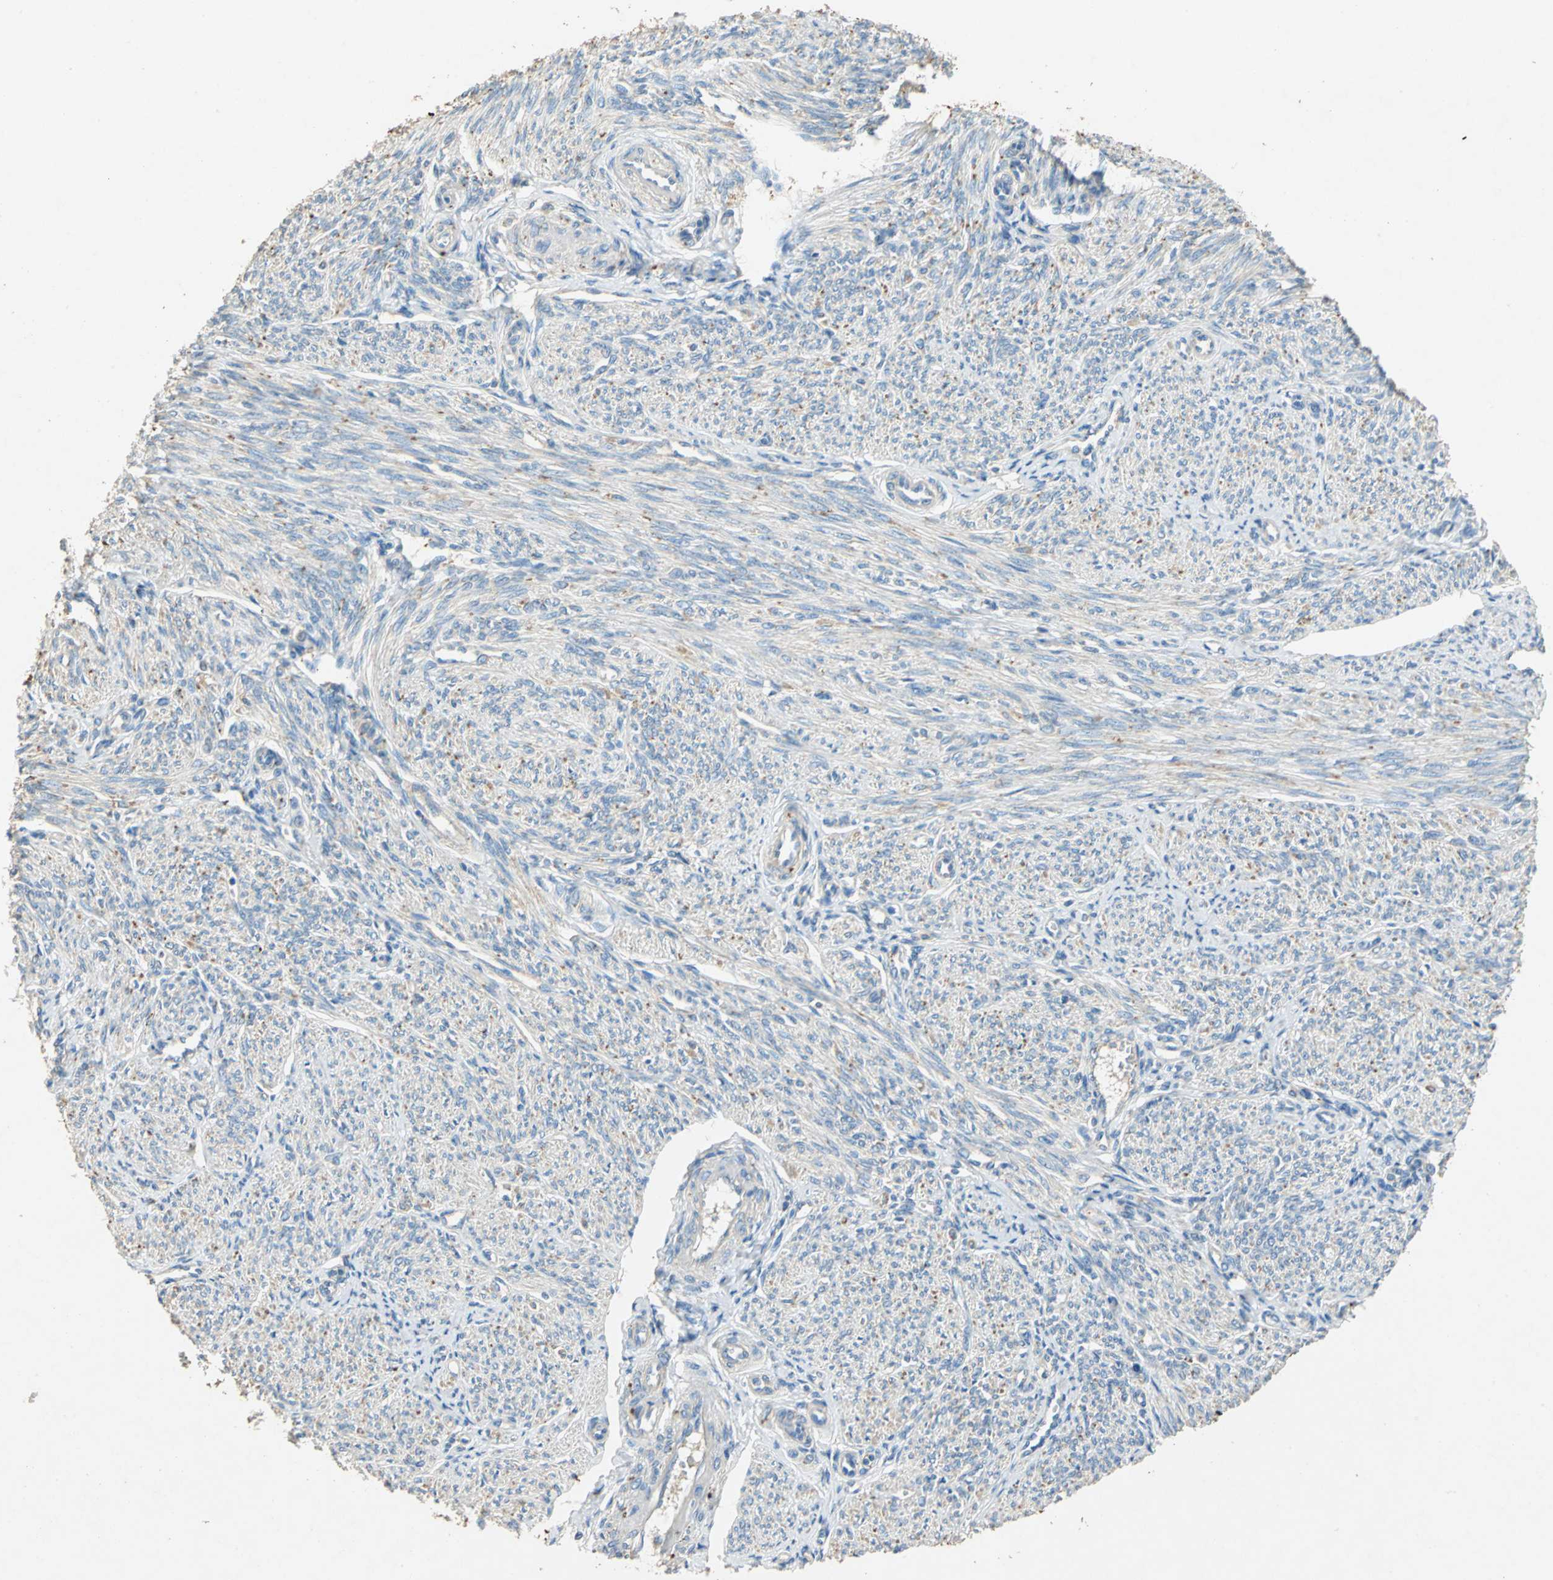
{"staining": {"intensity": "weak", "quantity": ">75%", "location": "cytoplasmic/membranous"}, "tissue": "smooth muscle", "cell_type": "Smooth muscle cells", "image_type": "normal", "snomed": [{"axis": "morphology", "description": "Normal tissue, NOS"}, {"axis": "topography", "description": "Smooth muscle"}], "caption": "Immunohistochemistry (IHC) of unremarkable smooth muscle reveals low levels of weak cytoplasmic/membranous positivity in approximately >75% of smooth muscle cells.", "gene": "ADAMTS5", "patient": {"sex": "female", "age": 65}}